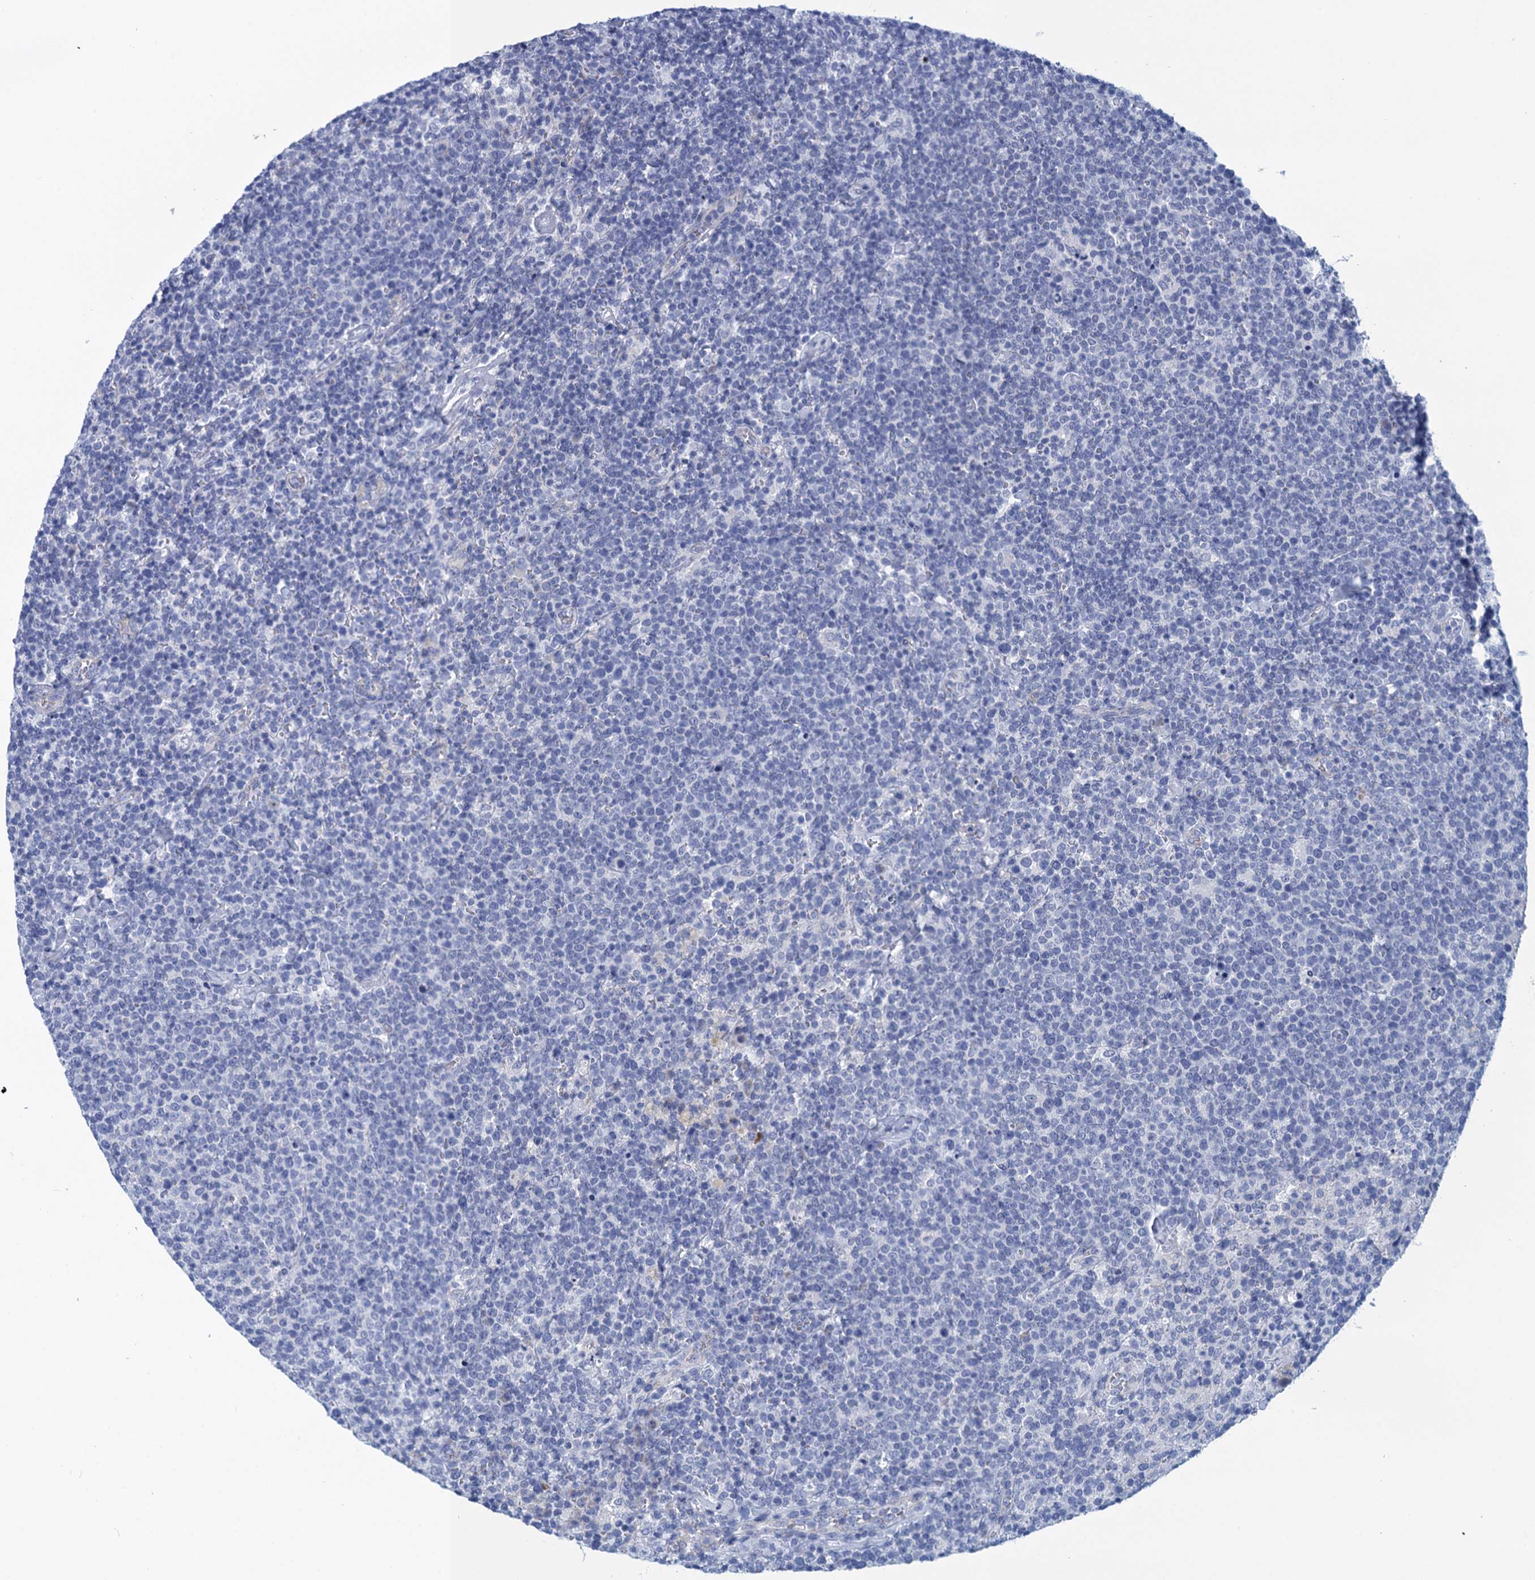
{"staining": {"intensity": "negative", "quantity": "none", "location": "none"}, "tissue": "lymphoma", "cell_type": "Tumor cells", "image_type": "cancer", "snomed": [{"axis": "morphology", "description": "Malignant lymphoma, non-Hodgkin's type, High grade"}, {"axis": "topography", "description": "Lymph node"}], "caption": "Lymphoma was stained to show a protein in brown. There is no significant expression in tumor cells.", "gene": "SCEL", "patient": {"sex": "male", "age": 61}}